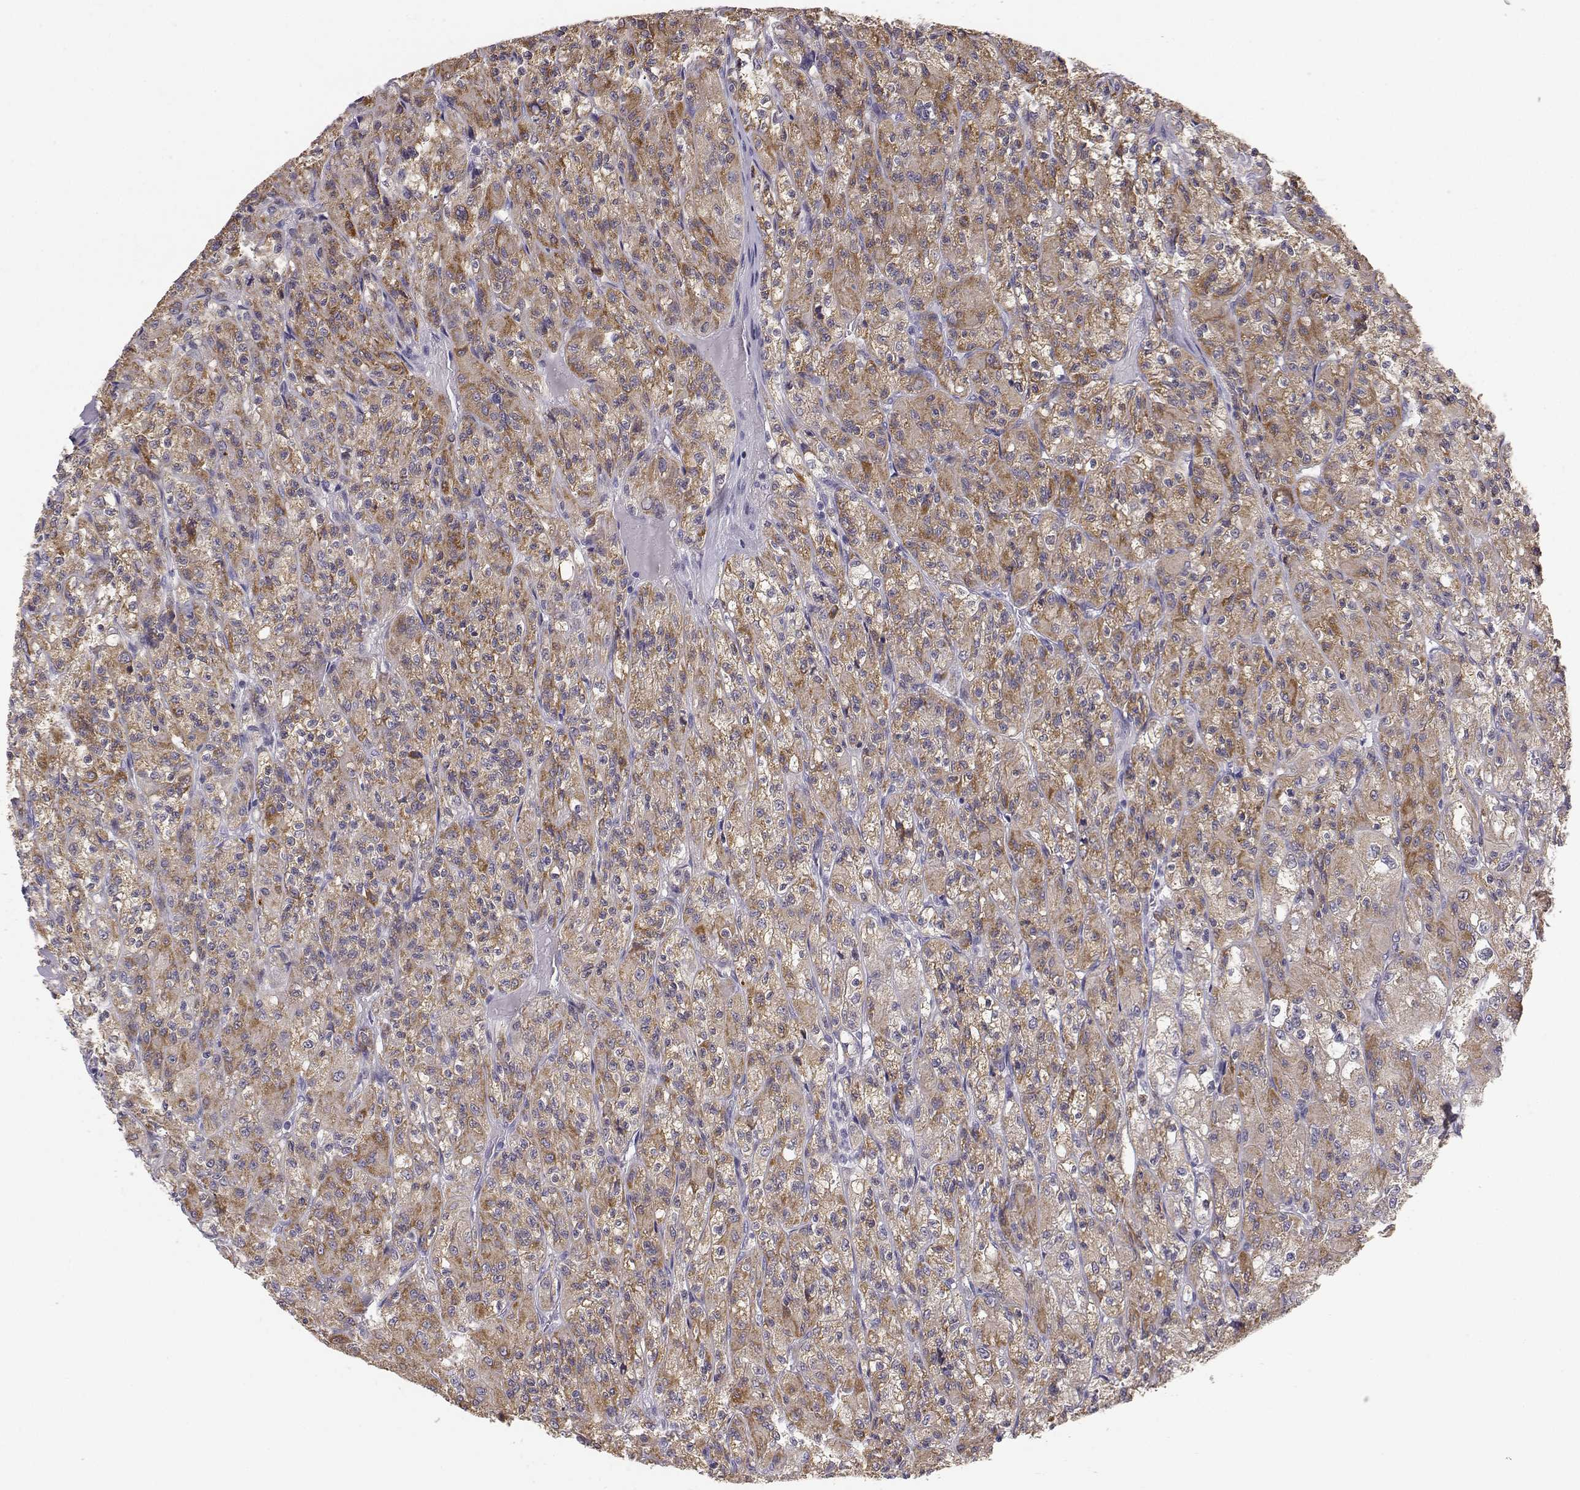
{"staining": {"intensity": "moderate", "quantity": "25%-75%", "location": "cytoplasmic/membranous"}, "tissue": "renal cancer", "cell_type": "Tumor cells", "image_type": "cancer", "snomed": [{"axis": "morphology", "description": "Adenocarcinoma, NOS"}, {"axis": "topography", "description": "Kidney"}], "caption": "Immunohistochemistry (IHC) (DAB) staining of renal adenocarcinoma displays moderate cytoplasmic/membranous protein positivity in approximately 25%-75% of tumor cells.", "gene": "KCNMB4", "patient": {"sex": "female", "age": 70}}